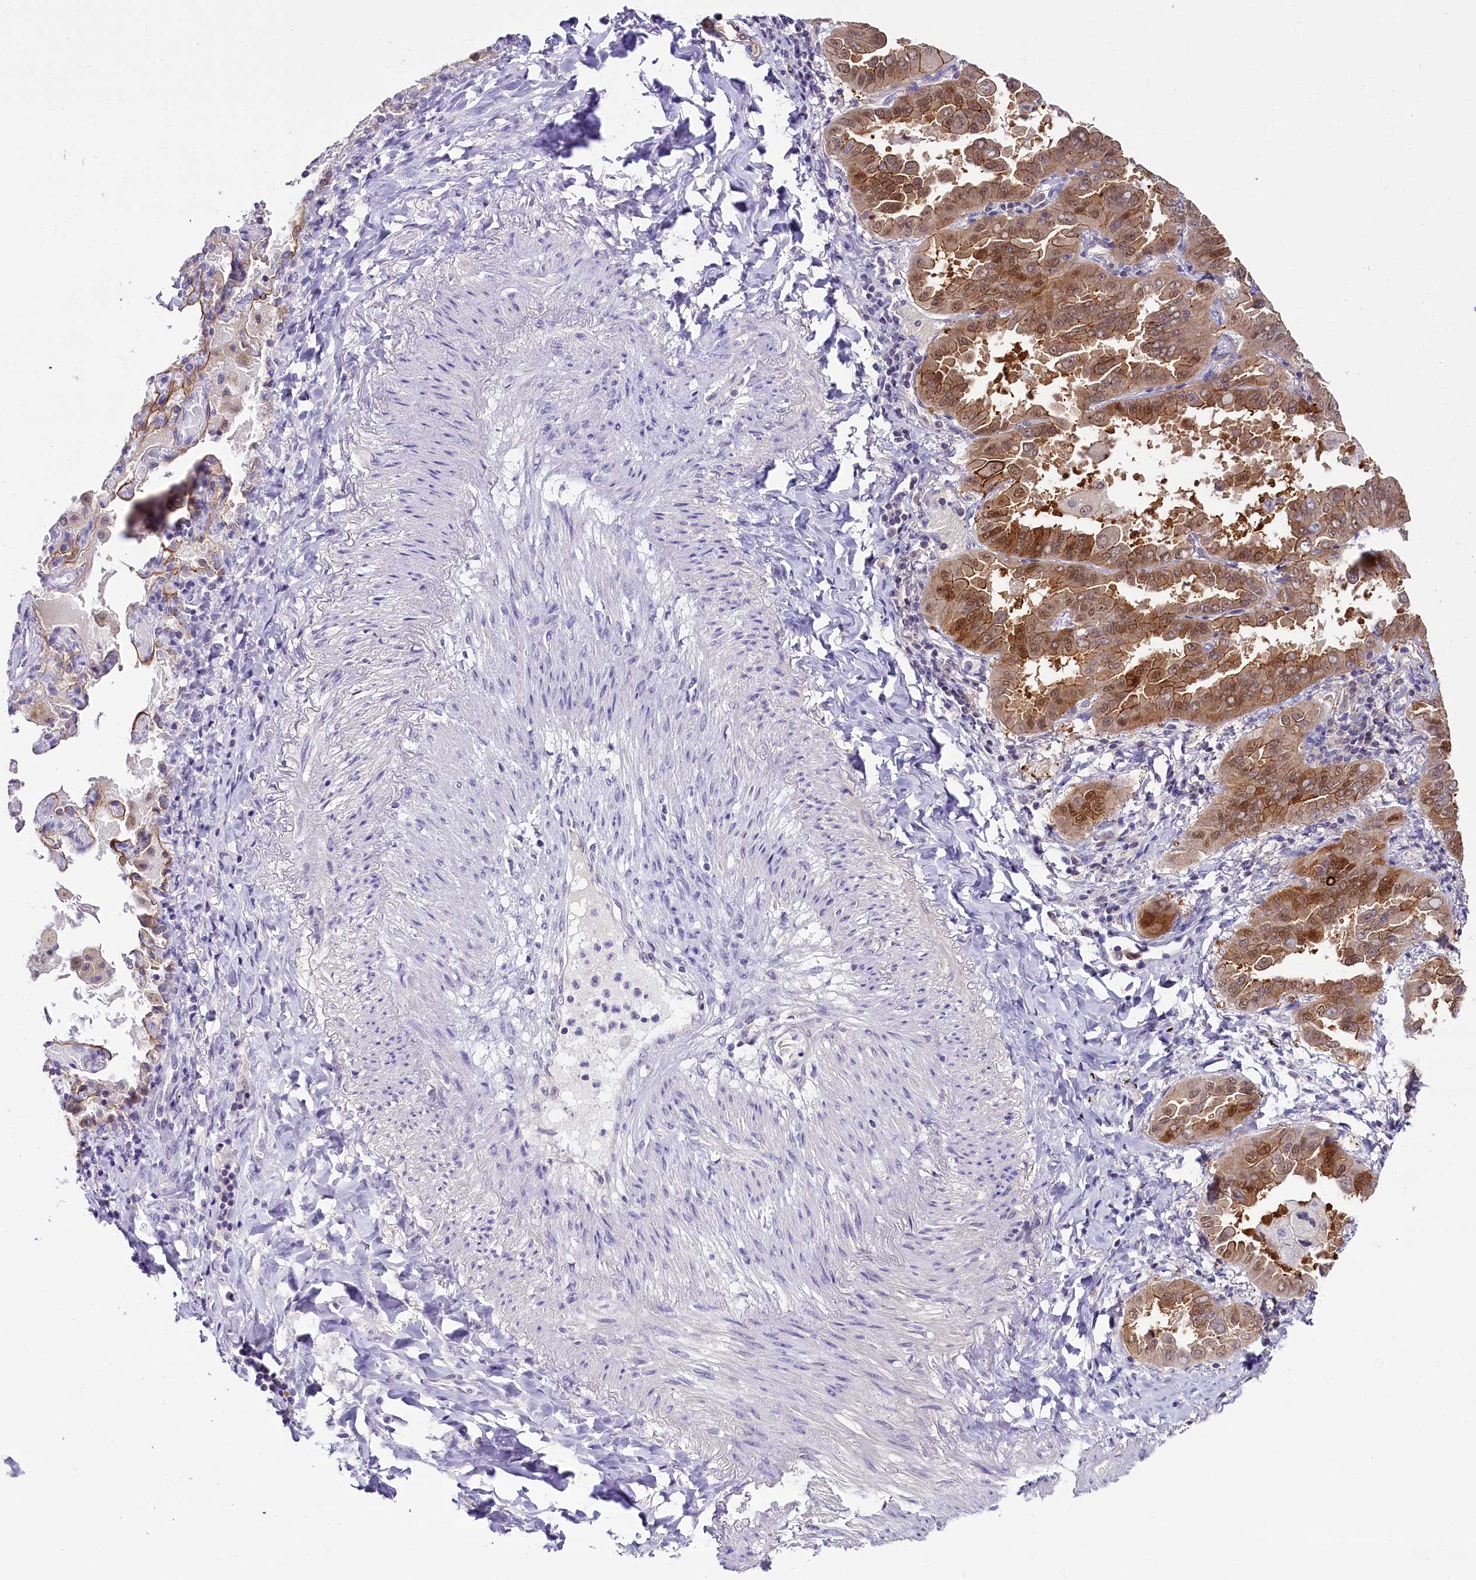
{"staining": {"intensity": "moderate", "quantity": ">75%", "location": "cytoplasmic/membranous,nuclear"}, "tissue": "lung cancer", "cell_type": "Tumor cells", "image_type": "cancer", "snomed": [{"axis": "morphology", "description": "Adenocarcinoma, NOS"}, {"axis": "topography", "description": "Lung"}], "caption": "IHC photomicrograph of lung cancer (adenocarcinoma) stained for a protein (brown), which exhibits medium levels of moderate cytoplasmic/membranous and nuclear positivity in approximately >75% of tumor cells.", "gene": "OSGEP", "patient": {"sex": "male", "age": 64}}